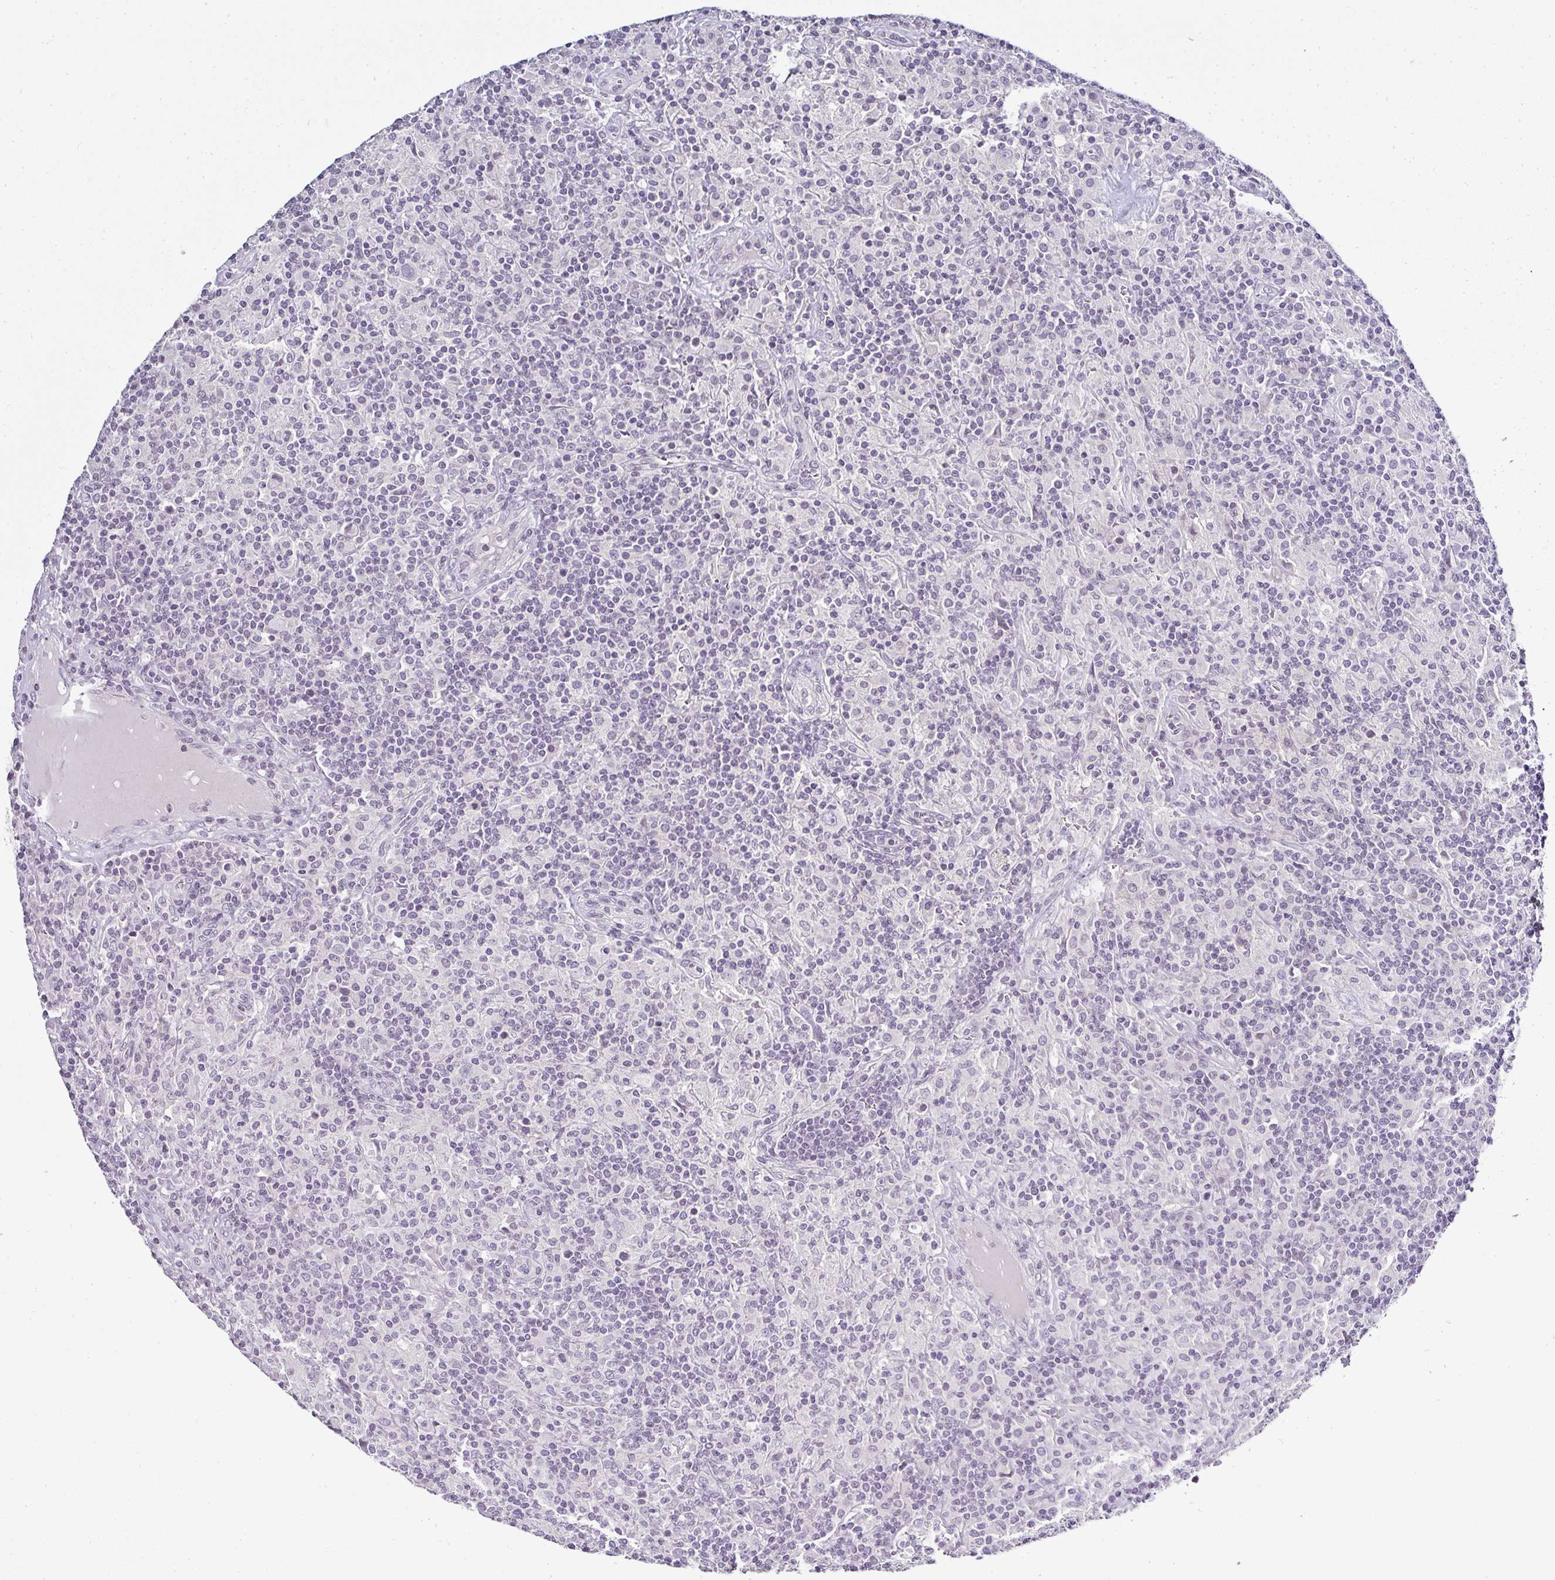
{"staining": {"intensity": "negative", "quantity": "none", "location": "none"}, "tissue": "lymphoma", "cell_type": "Tumor cells", "image_type": "cancer", "snomed": [{"axis": "morphology", "description": "Hodgkin's disease, NOS"}, {"axis": "topography", "description": "Lymph node"}], "caption": "Micrograph shows no significant protein expression in tumor cells of lymphoma.", "gene": "SERPINB3", "patient": {"sex": "male", "age": 70}}